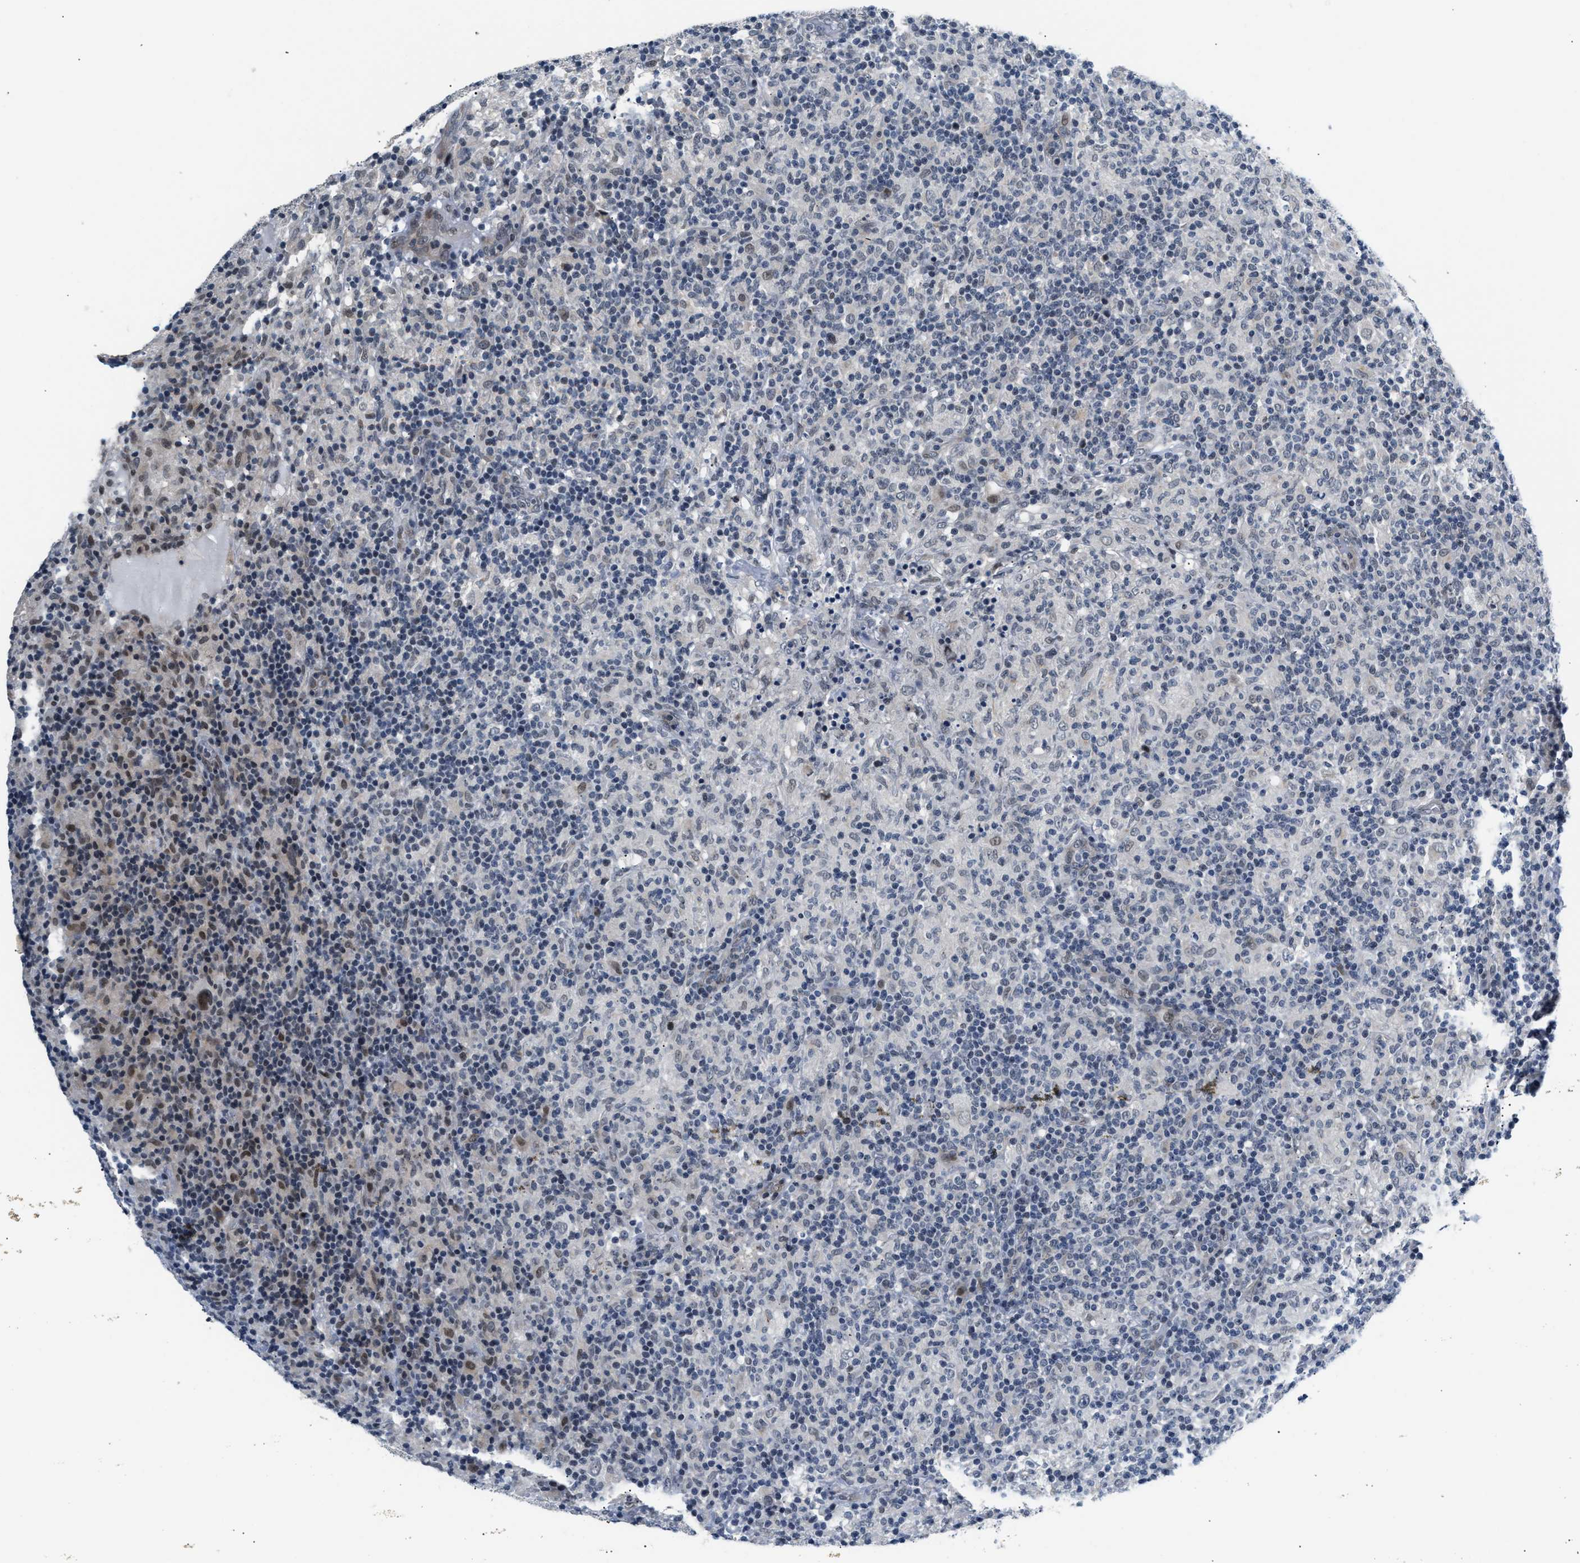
{"staining": {"intensity": "moderate", "quantity": "25%-75%", "location": "nuclear"}, "tissue": "lymphoma", "cell_type": "Tumor cells", "image_type": "cancer", "snomed": [{"axis": "morphology", "description": "Hodgkin's disease, NOS"}, {"axis": "topography", "description": "Lymph node"}], "caption": "Human lymphoma stained with a brown dye shows moderate nuclear positive expression in about 25%-75% of tumor cells.", "gene": "PPM1H", "patient": {"sex": "male", "age": 70}}